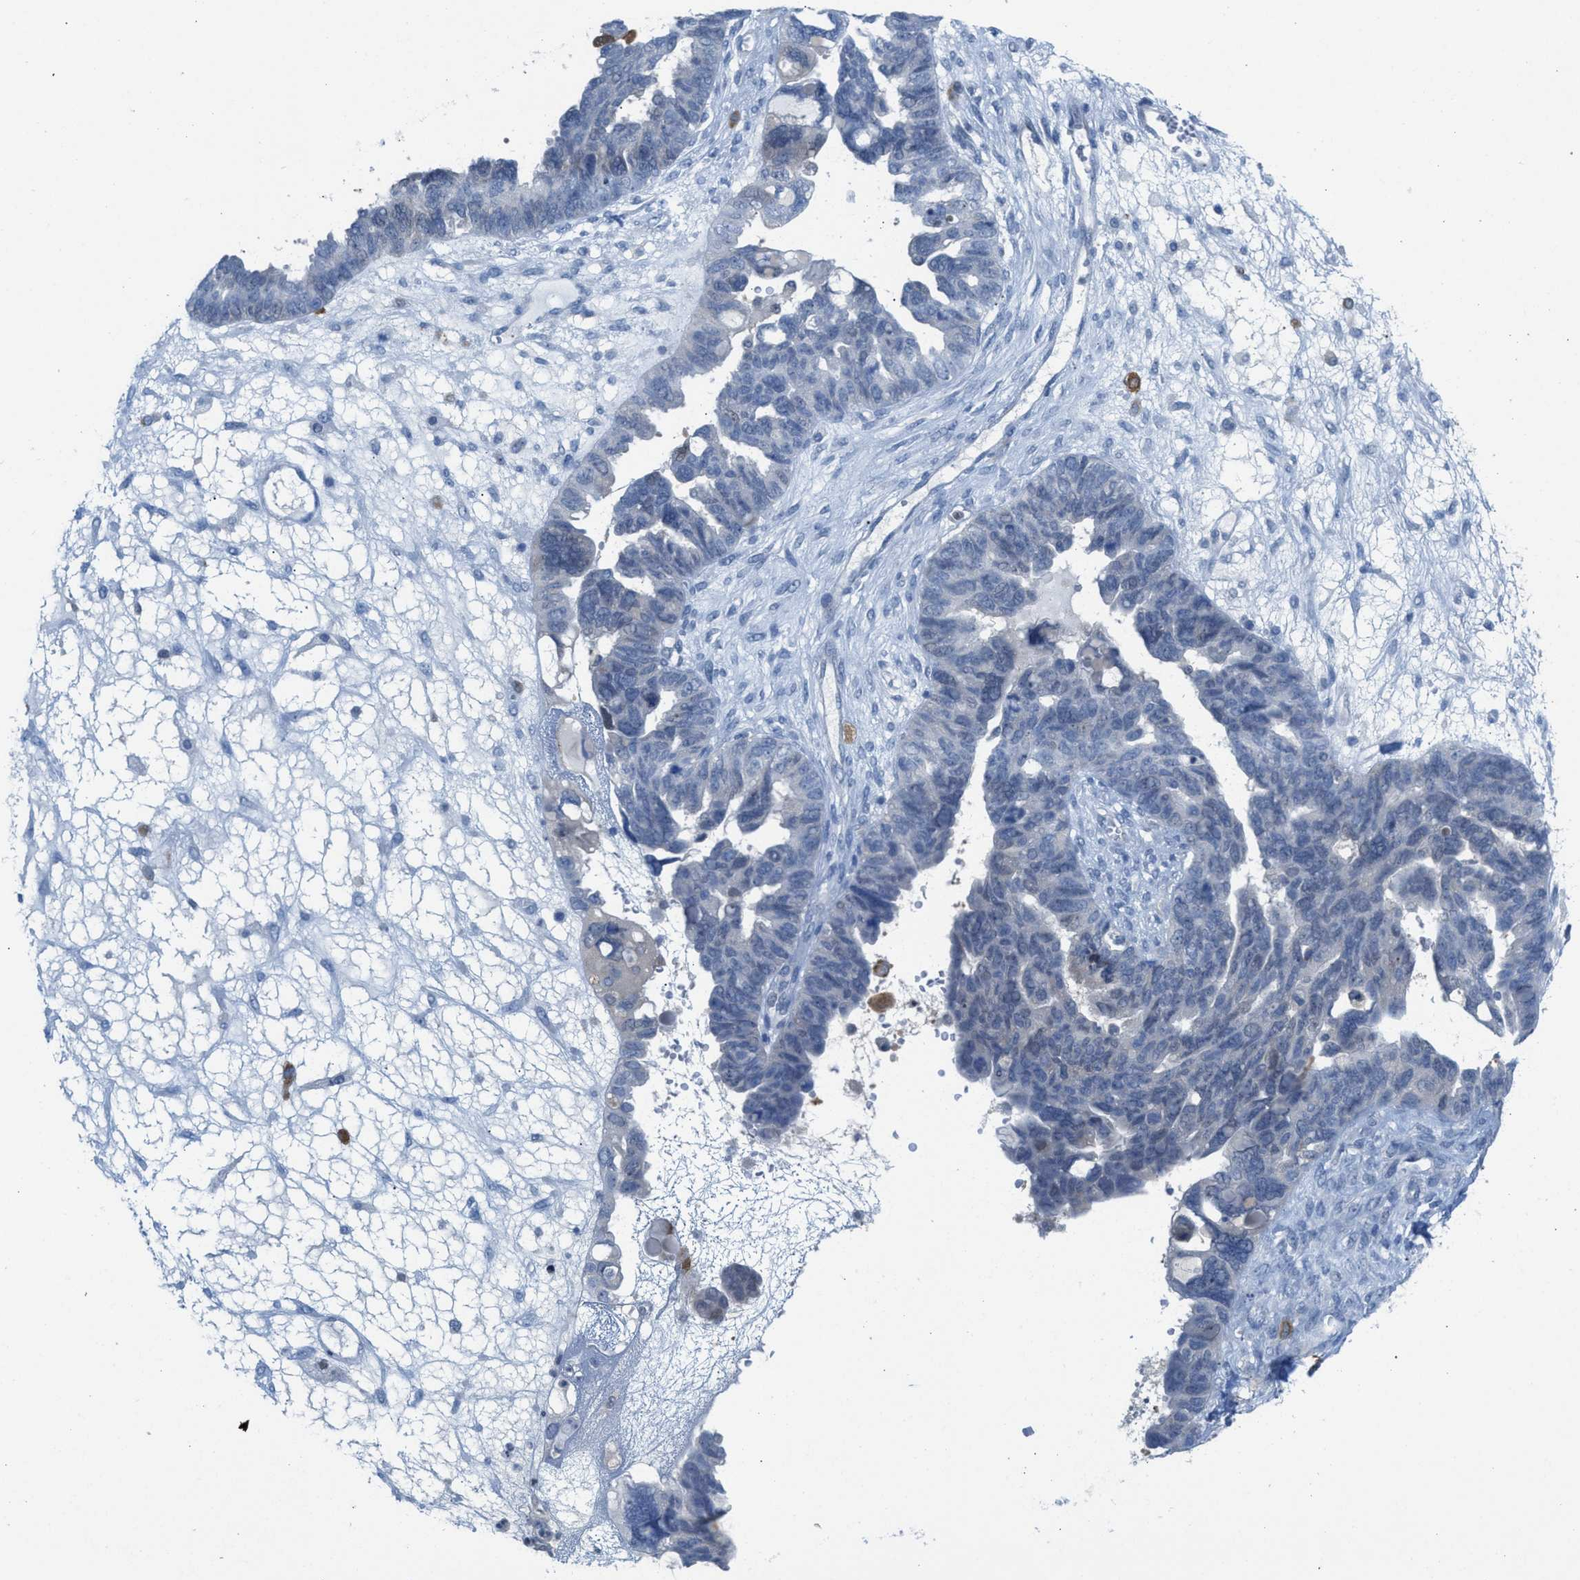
{"staining": {"intensity": "negative", "quantity": "none", "location": "none"}, "tissue": "ovarian cancer", "cell_type": "Tumor cells", "image_type": "cancer", "snomed": [{"axis": "morphology", "description": "Cystadenocarcinoma, serous, NOS"}, {"axis": "topography", "description": "Ovary"}], "caption": "DAB (3,3'-diaminobenzidine) immunohistochemical staining of human ovarian serous cystadenocarcinoma reveals no significant expression in tumor cells.", "gene": "PPM1D", "patient": {"sex": "female", "age": 79}}